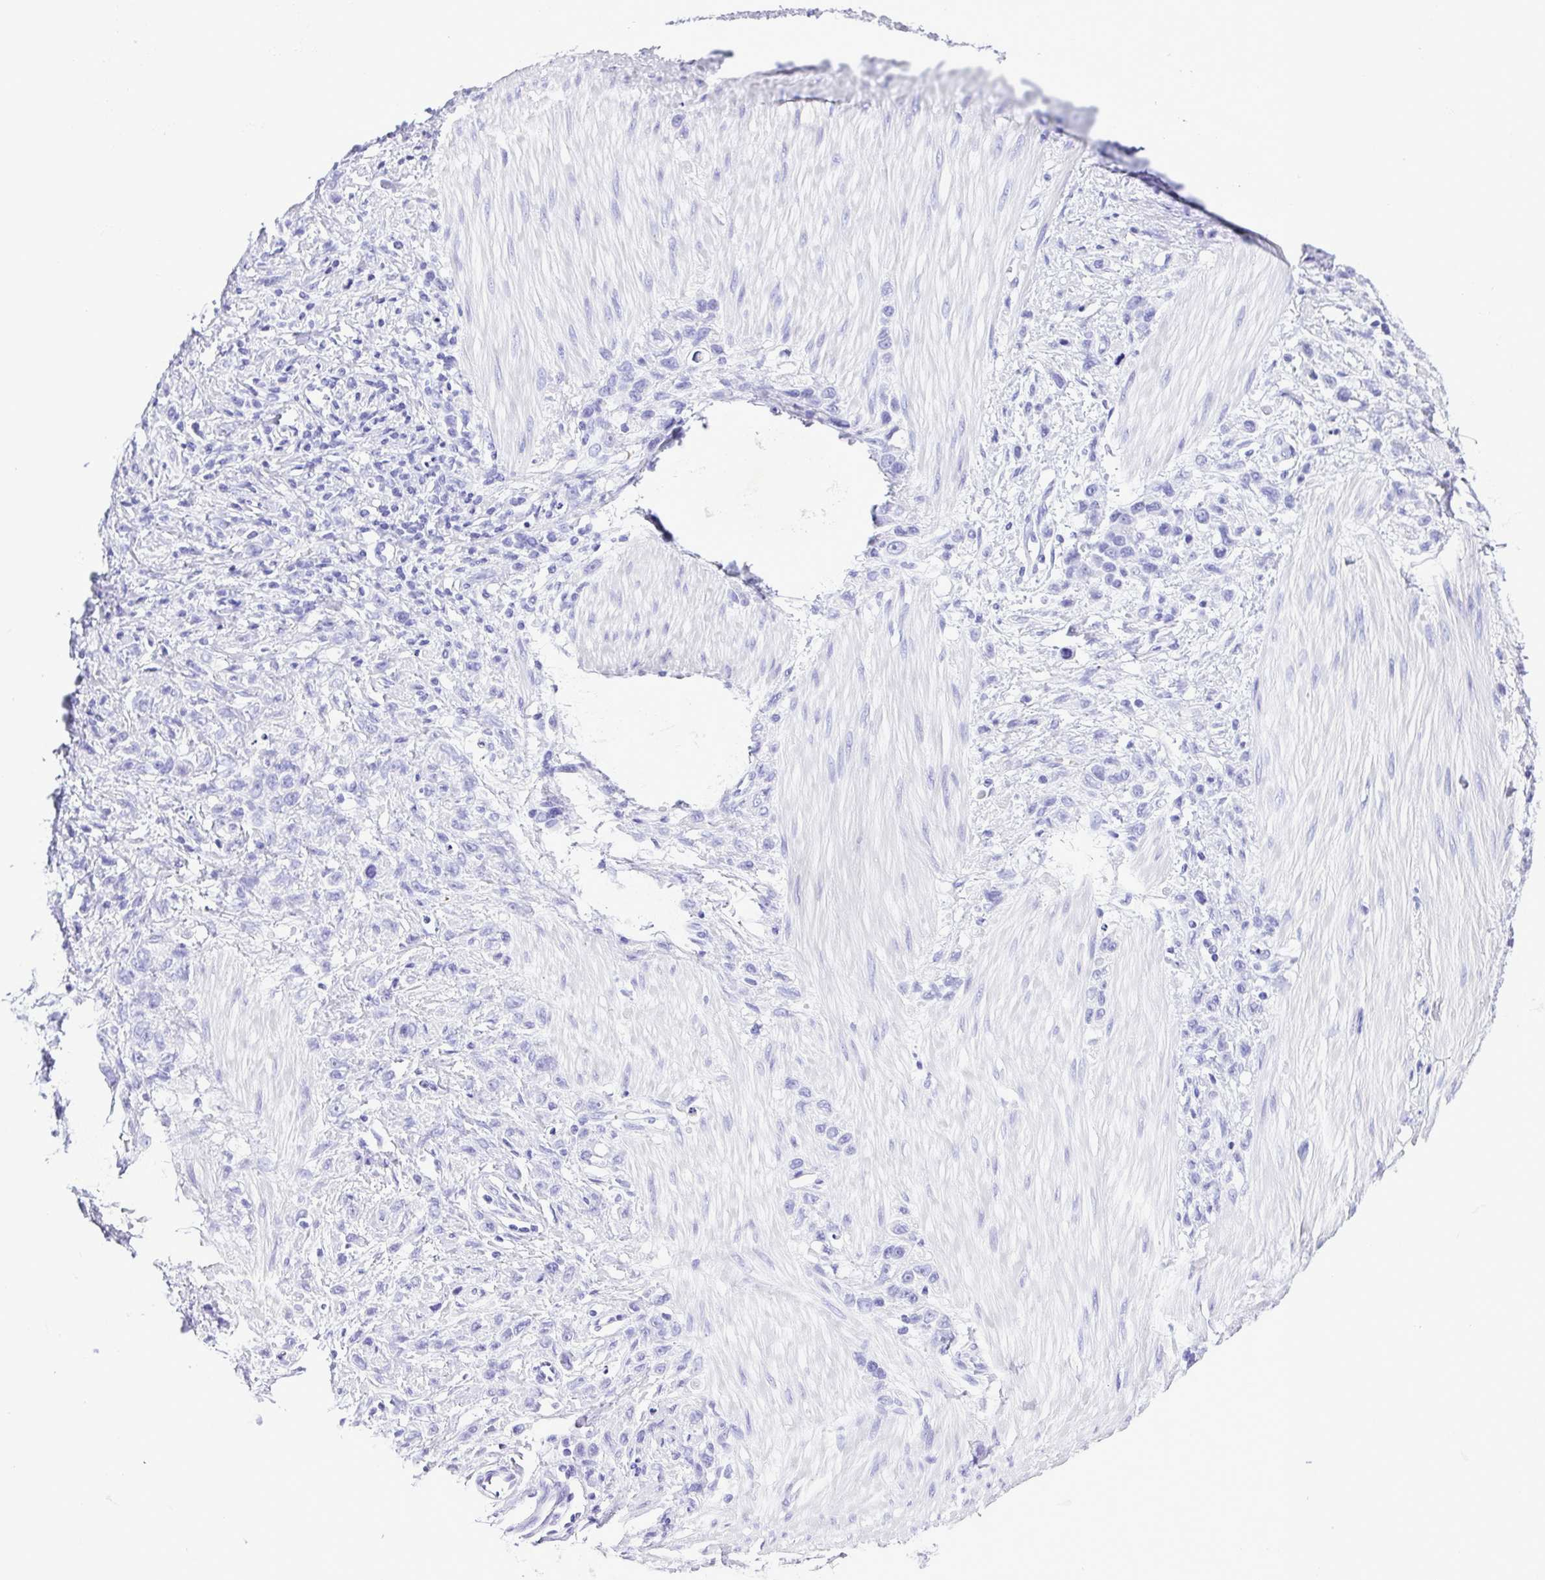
{"staining": {"intensity": "negative", "quantity": "none", "location": "none"}, "tissue": "stomach cancer", "cell_type": "Tumor cells", "image_type": "cancer", "snomed": [{"axis": "morphology", "description": "Adenocarcinoma, NOS"}, {"axis": "topography", "description": "Stomach"}], "caption": "Stomach cancer (adenocarcinoma) was stained to show a protein in brown. There is no significant positivity in tumor cells.", "gene": "SYT1", "patient": {"sex": "male", "age": 47}}